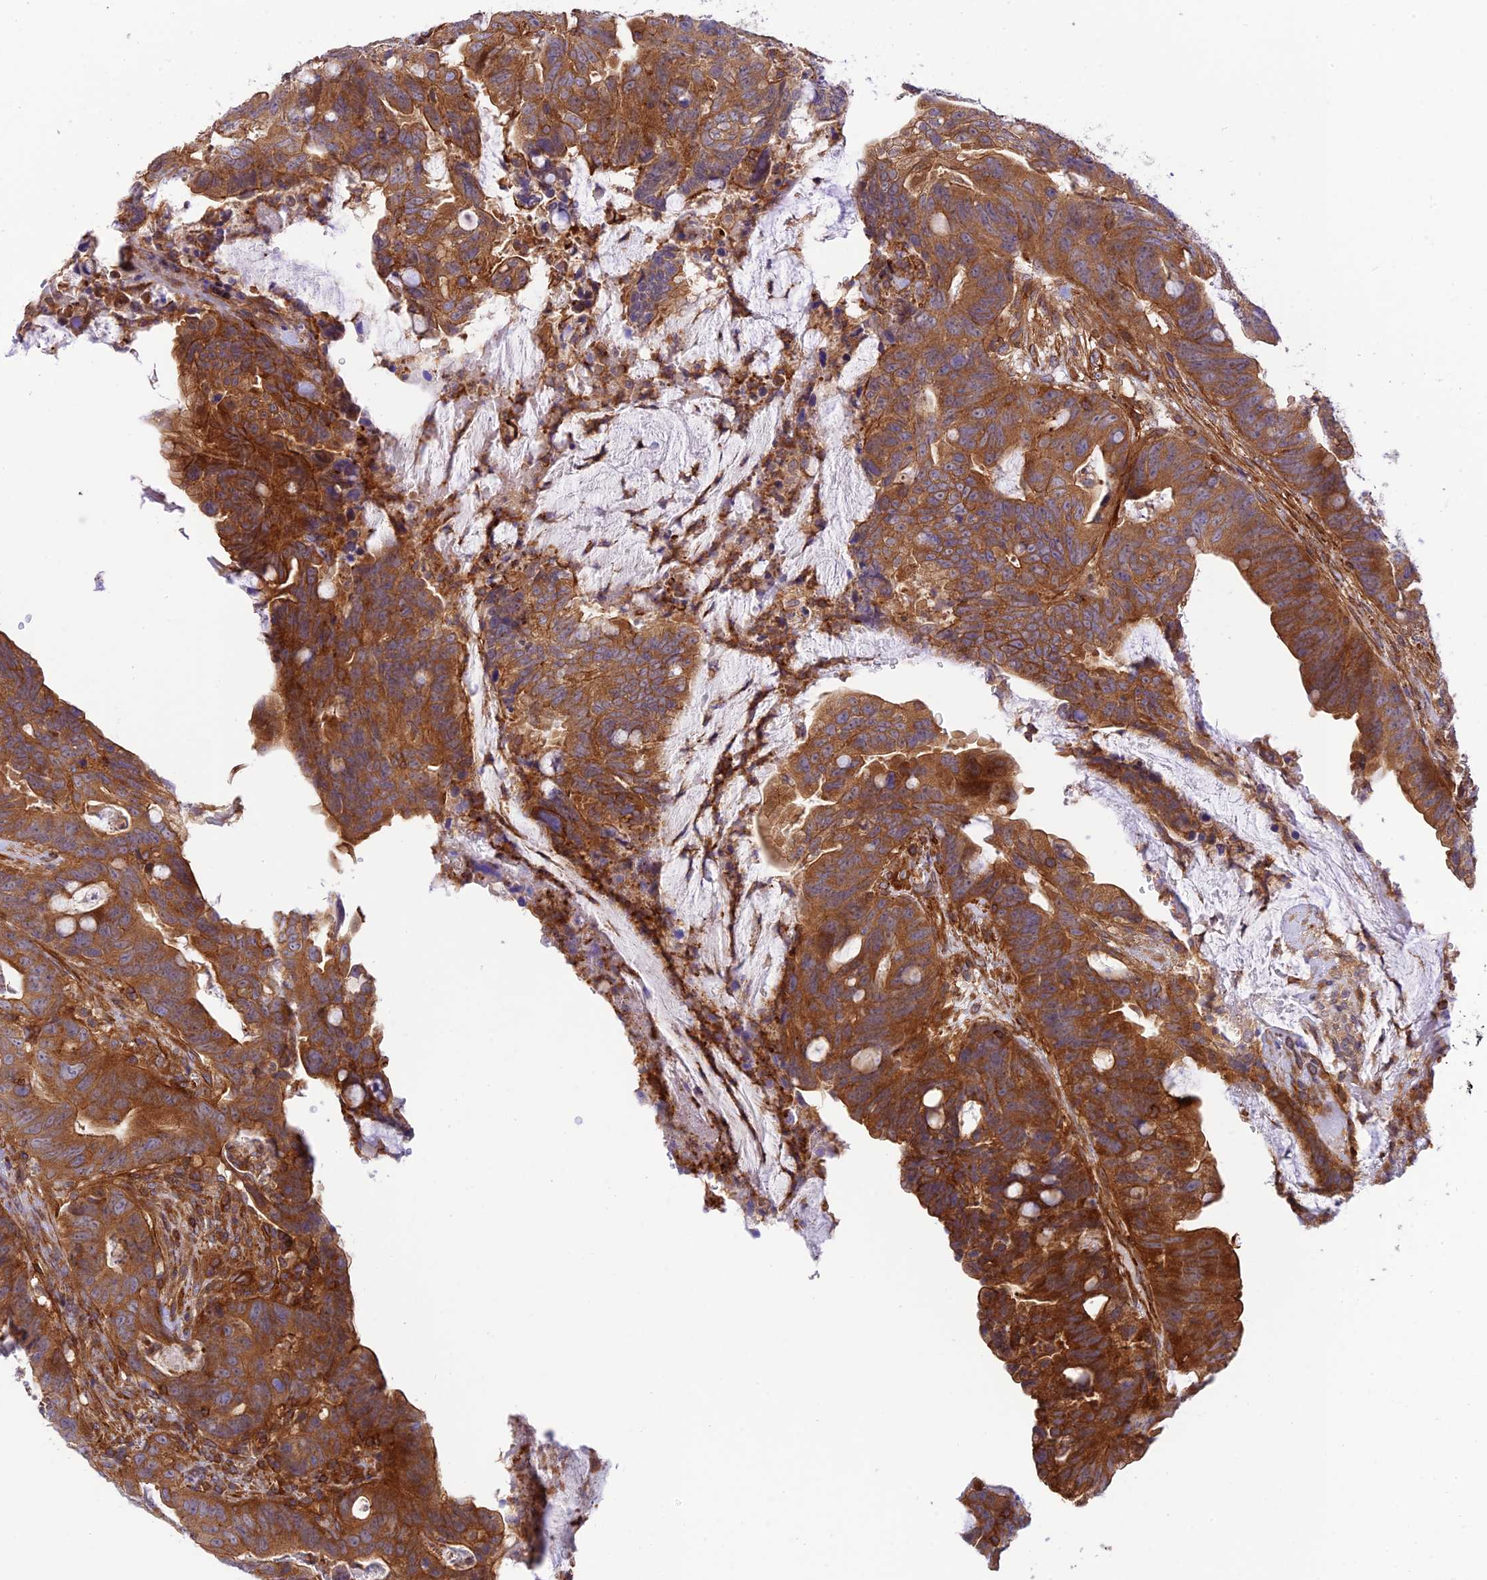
{"staining": {"intensity": "strong", "quantity": ">75%", "location": "cytoplasmic/membranous"}, "tissue": "colorectal cancer", "cell_type": "Tumor cells", "image_type": "cancer", "snomed": [{"axis": "morphology", "description": "Adenocarcinoma, NOS"}, {"axis": "topography", "description": "Colon"}], "caption": "A micrograph of human colorectal cancer (adenocarcinoma) stained for a protein demonstrates strong cytoplasmic/membranous brown staining in tumor cells.", "gene": "EVI5L", "patient": {"sex": "female", "age": 82}}